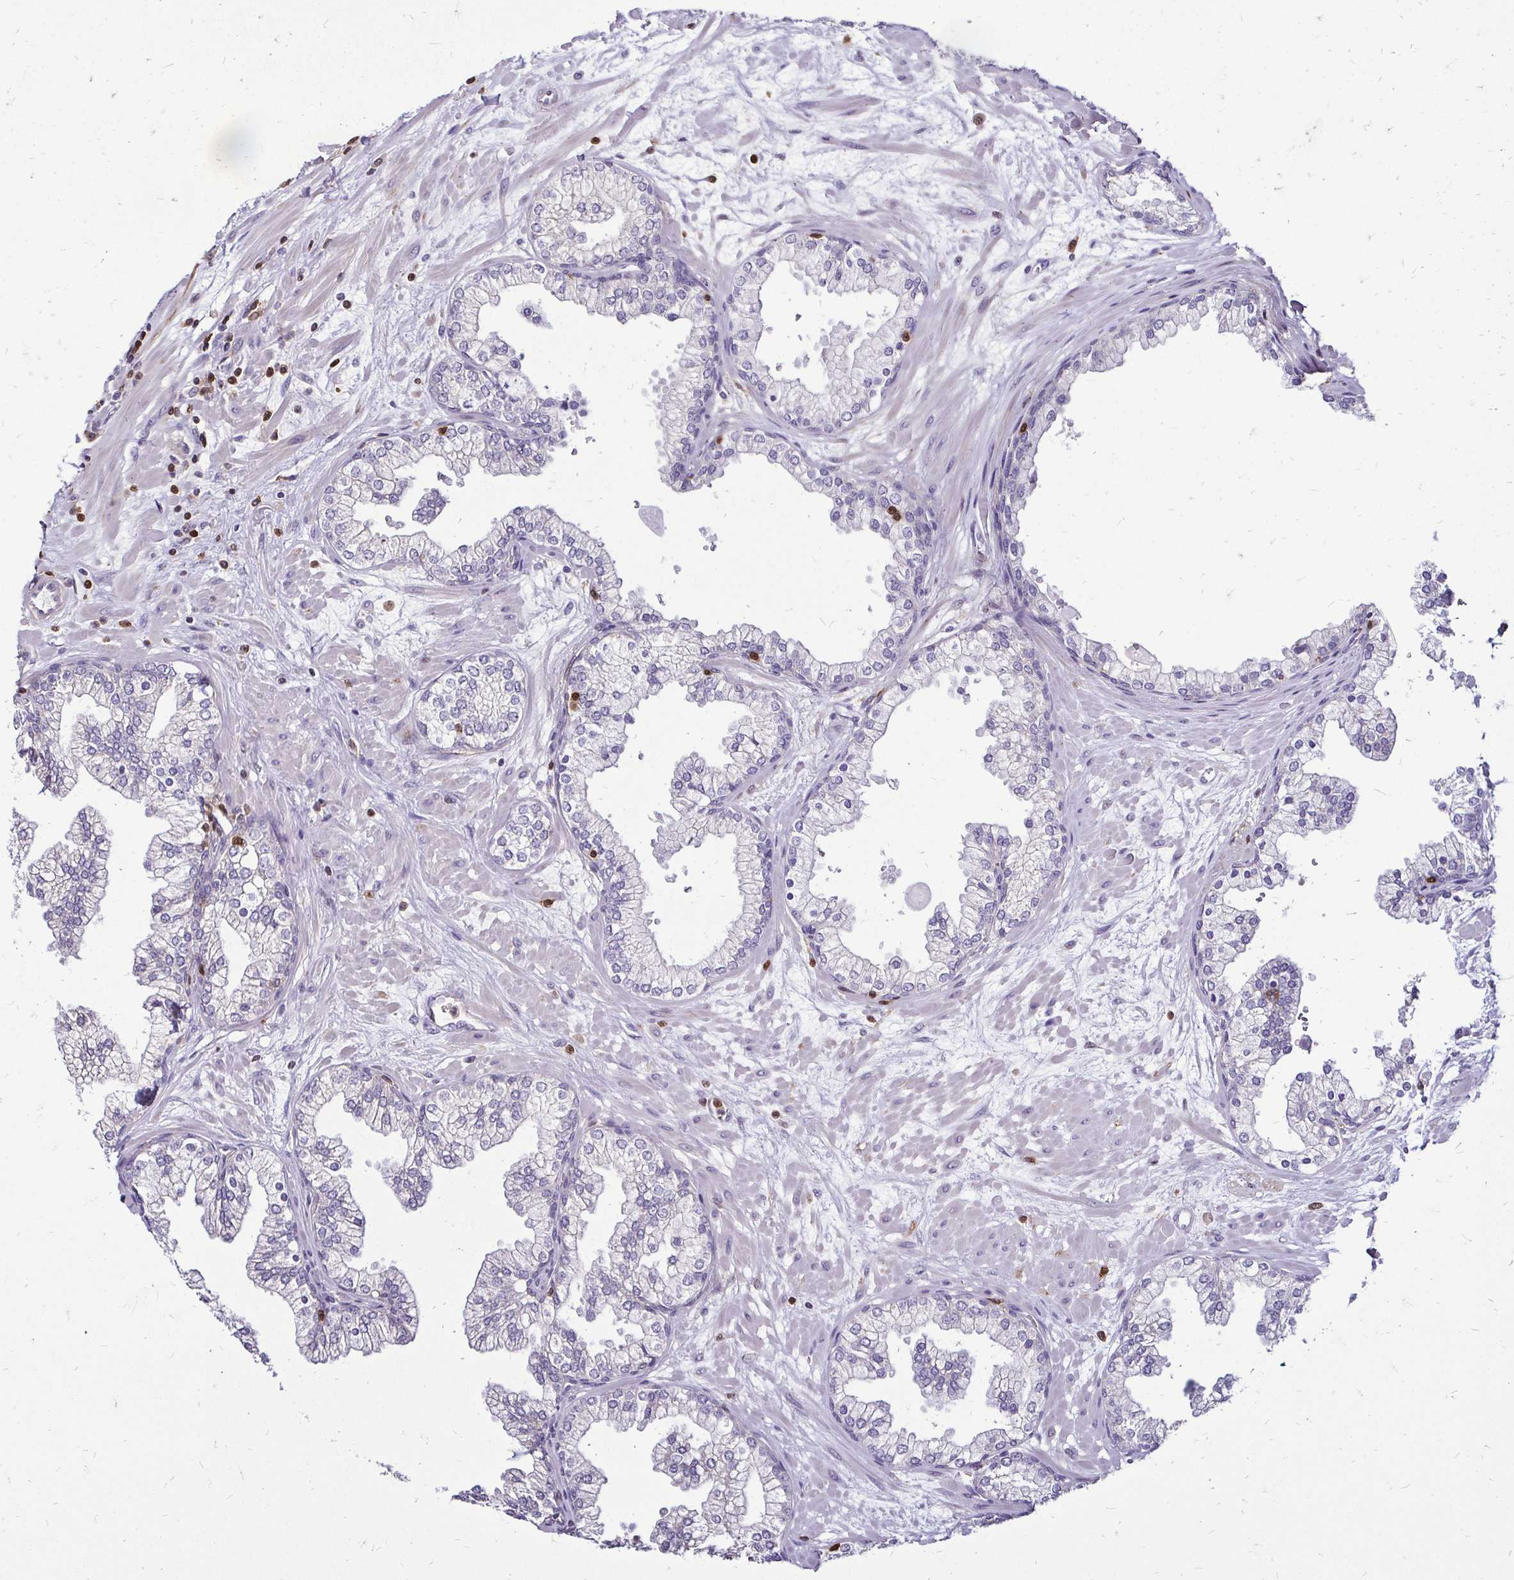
{"staining": {"intensity": "negative", "quantity": "none", "location": "none"}, "tissue": "prostate", "cell_type": "Glandular cells", "image_type": "normal", "snomed": [{"axis": "morphology", "description": "Normal tissue, NOS"}, {"axis": "topography", "description": "Prostate"}, {"axis": "topography", "description": "Peripheral nerve tissue"}], "caption": "Human prostate stained for a protein using immunohistochemistry (IHC) demonstrates no positivity in glandular cells.", "gene": "ZFP1", "patient": {"sex": "male", "age": 61}}